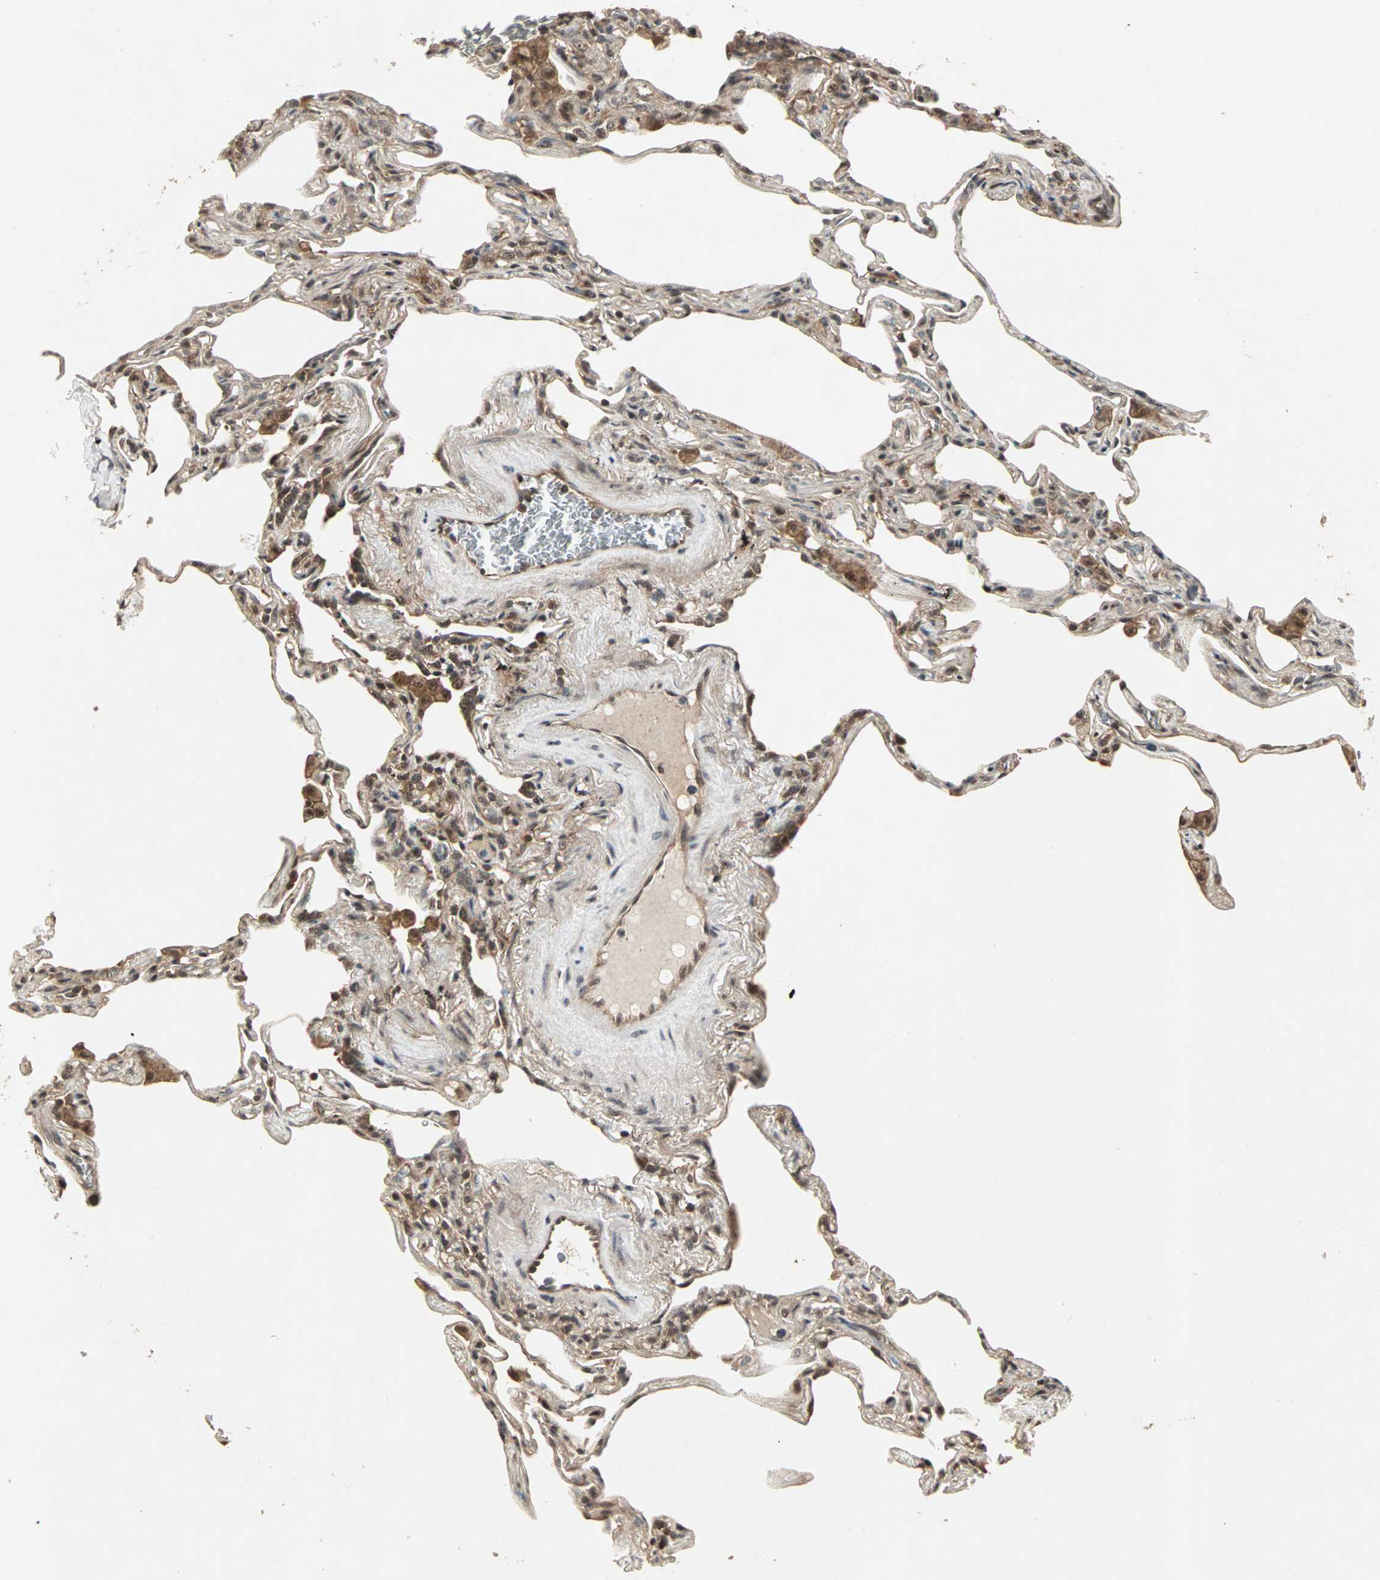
{"staining": {"intensity": "moderate", "quantity": "25%-75%", "location": "cytoplasmic/membranous,nuclear"}, "tissue": "lung", "cell_type": "Alveolar cells", "image_type": "normal", "snomed": [{"axis": "morphology", "description": "Normal tissue, NOS"}, {"axis": "morphology", "description": "Inflammation, NOS"}, {"axis": "topography", "description": "Lung"}], "caption": "This micrograph demonstrates immunohistochemistry staining of benign lung, with medium moderate cytoplasmic/membranous,nuclear expression in approximately 25%-75% of alveolar cells.", "gene": "CSNK2B", "patient": {"sex": "male", "age": 69}}